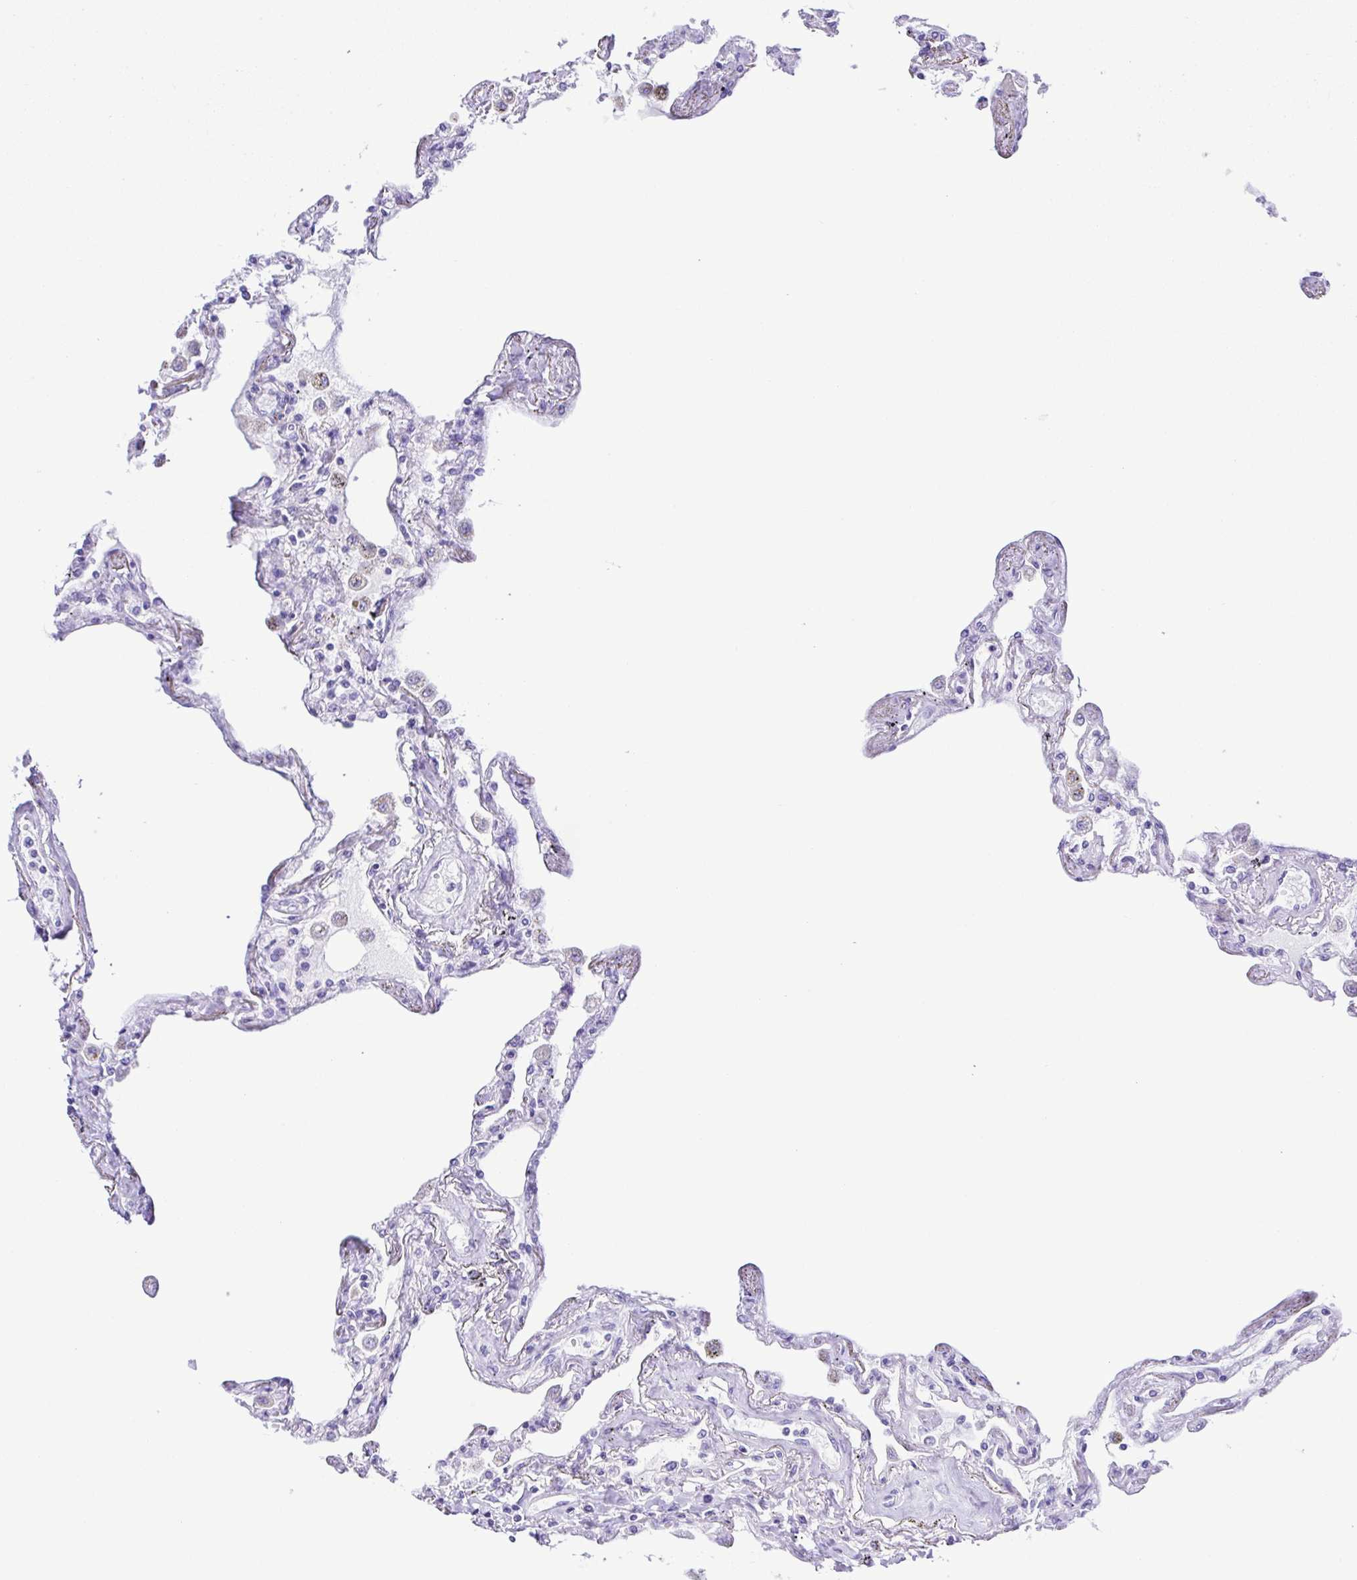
{"staining": {"intensity": "negative", "quantity": "none", "location": "none"}, "tissue": "lung", "cell_type": "Alveolar cells", "image_type": "normal", "snomed": [{"axis": "morphology", "description": "Normal tissue, NOS"}, {"axis": "morphology", "description": "Adenocarcinoma, NOS"}, {"axis": "topography", "description": "Cartilage tissue"}, {"axis": "topography", "description": "Lung"}], "caption": "Normal lung was stained to show a protein in brown. There is no significant expression in alveolar cells. (DAB immunohistochemistry visualized using brightfield microscopy, high magnification).", "gene": "ERP27", "patient": {"sex": "female", "age": 67}}